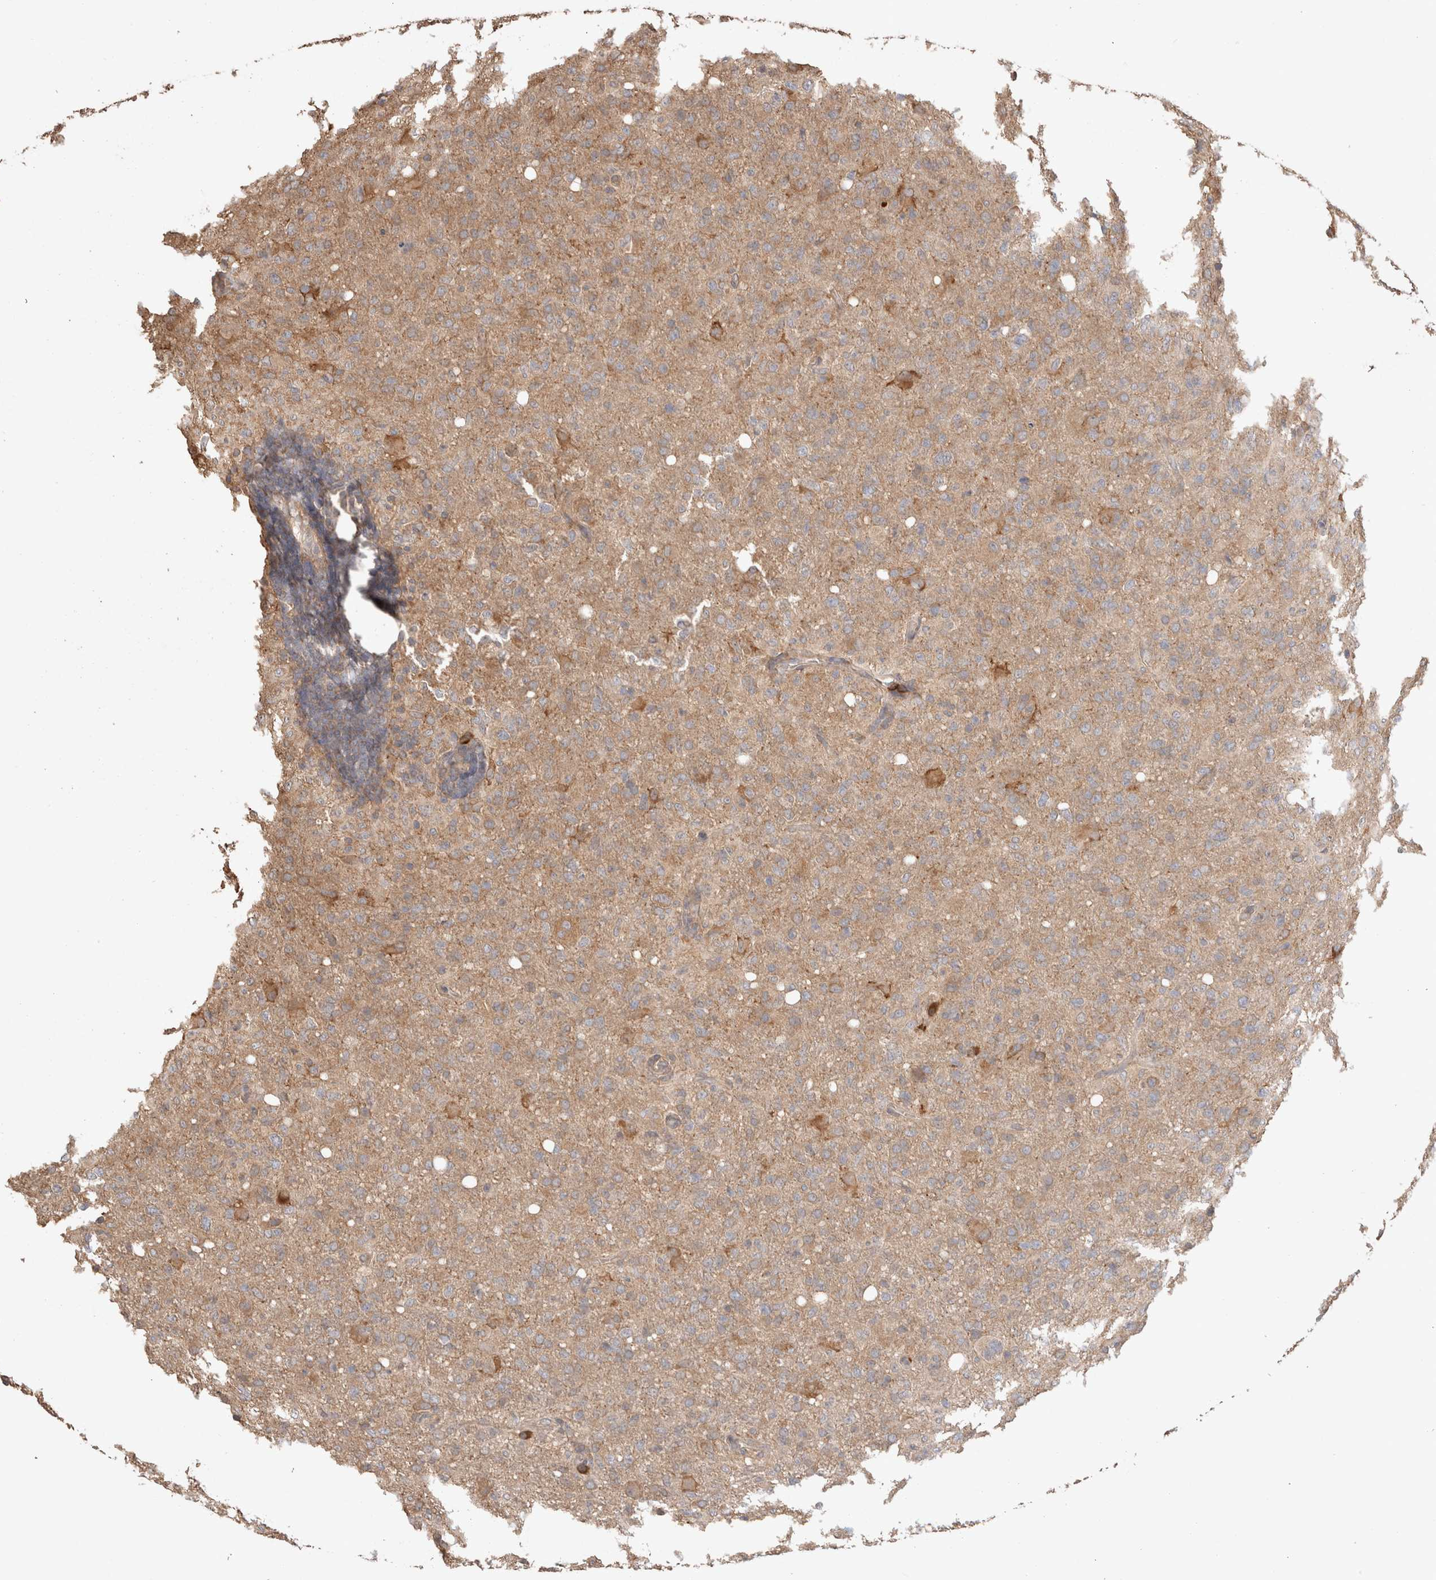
{"staining": {"intensity": "moderate", "quantity": "<25%", "location": "cytoplasmic/membranous"}, "tissue": "glioma", "cell_type": "Tumor cells", "image_type": "cancer", "snomed": [{"axis": "morphology", "description": "Glioma, malignant, High grade"}, {"axis": "topography", "description": "Brain"}], "caption": "The histopathology image reveals immunohistochemical staining of glioma. There is moderate cytoplasmic/membranous positivity is appreciated in about <25% of tumor cells.", "gene": "HROB", "patient": {"sex": "female", "age": 57}}